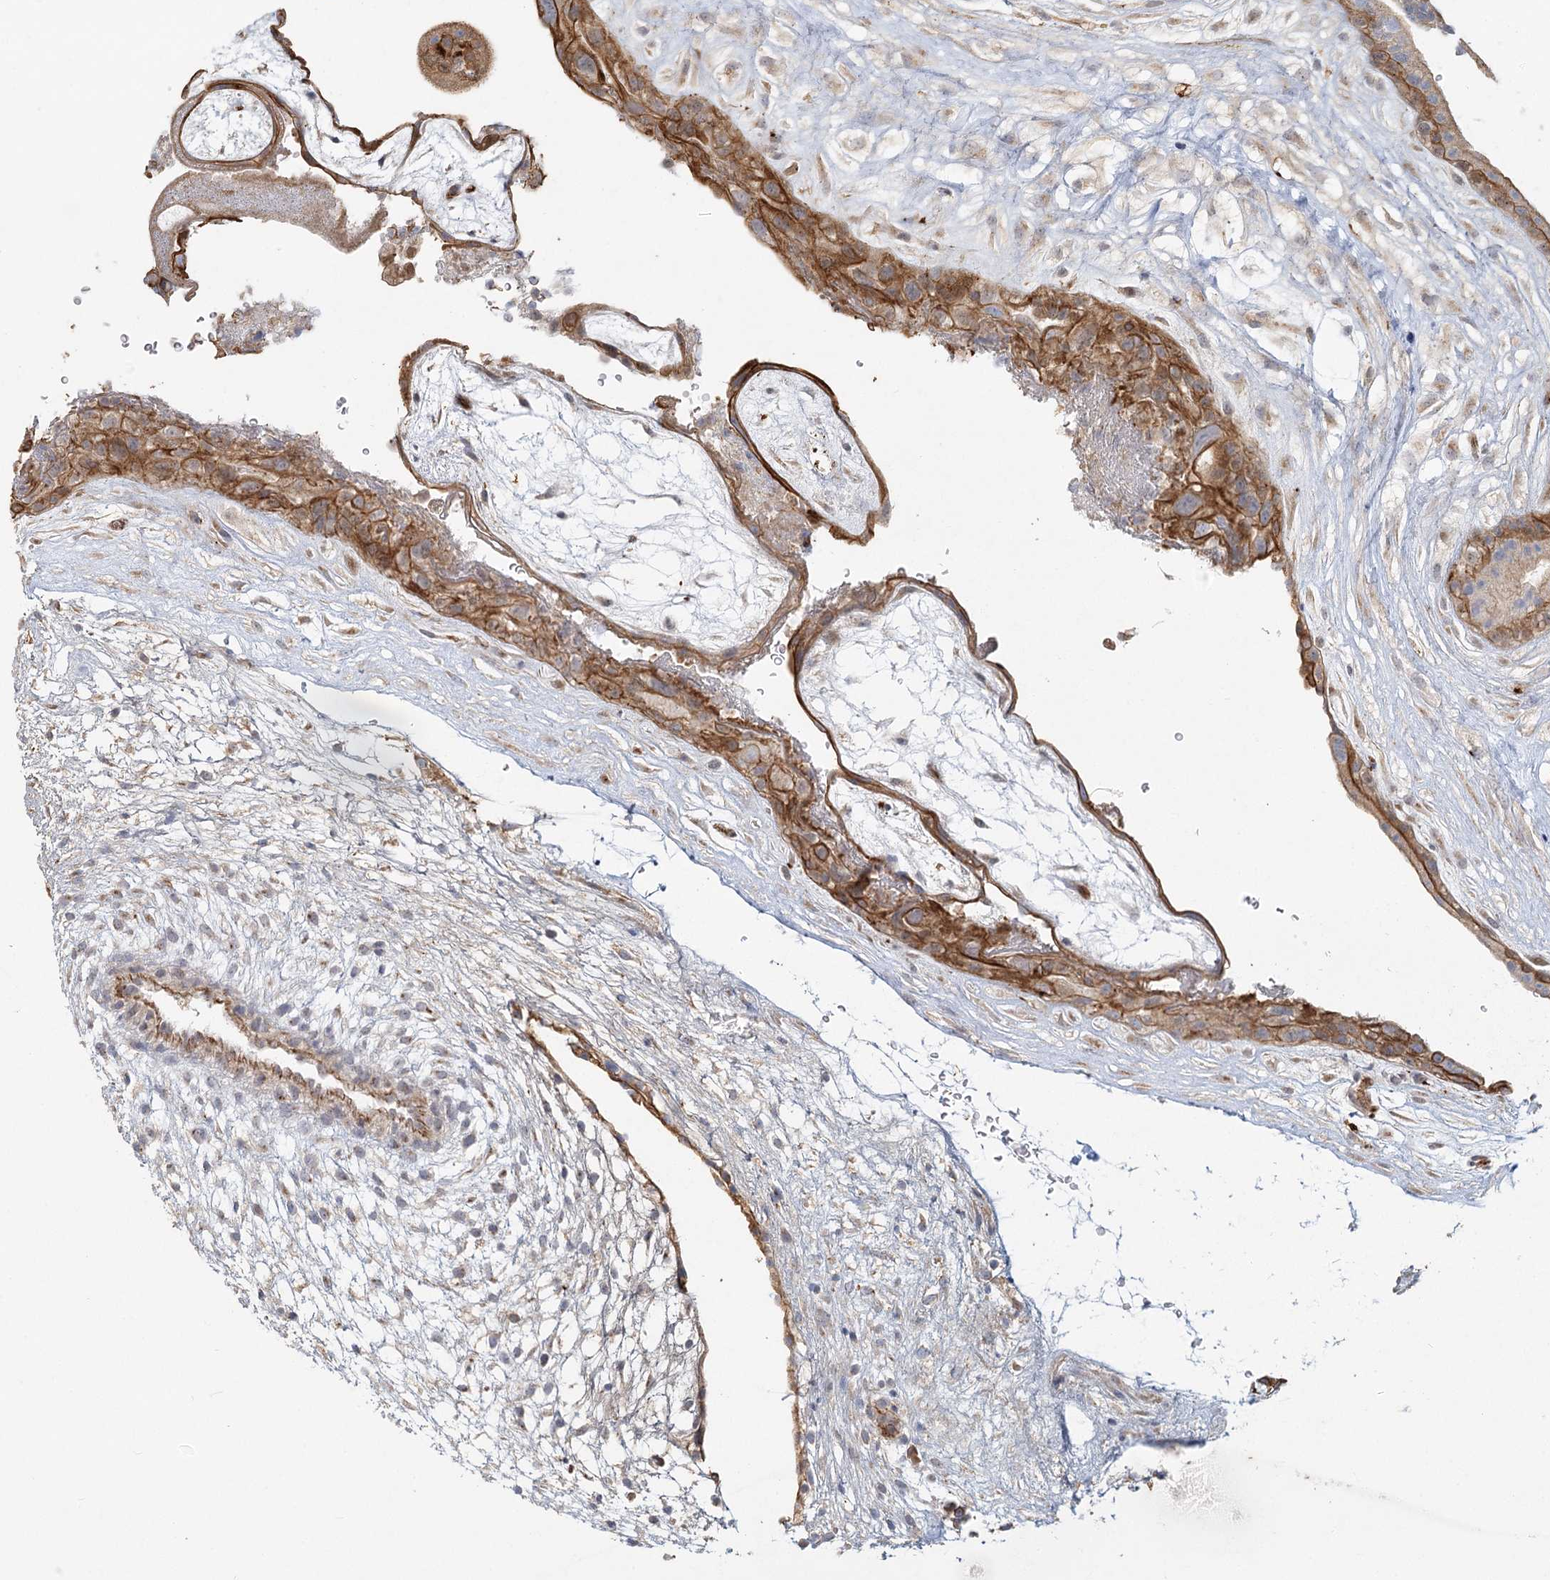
{"staining": {"intensity": "moderate", "quantity": "<25%", "location": "nuclear"}, "tissue": "placenta", "cell_type": "Decidual cells", "image_type": "normal", "snomed": [{"axis": "morphology", "description": "Normal tissue, NOS"}, {"axis": "topography", "description": "Placenta"}], "caption": "Normal placenta displays moderate nuclear positivity in approximately <25% of decidual cells, visualized by immunohistochemistry.", "gene": "KBTBD4", "patient": {"sex": "female", "age": 19}}